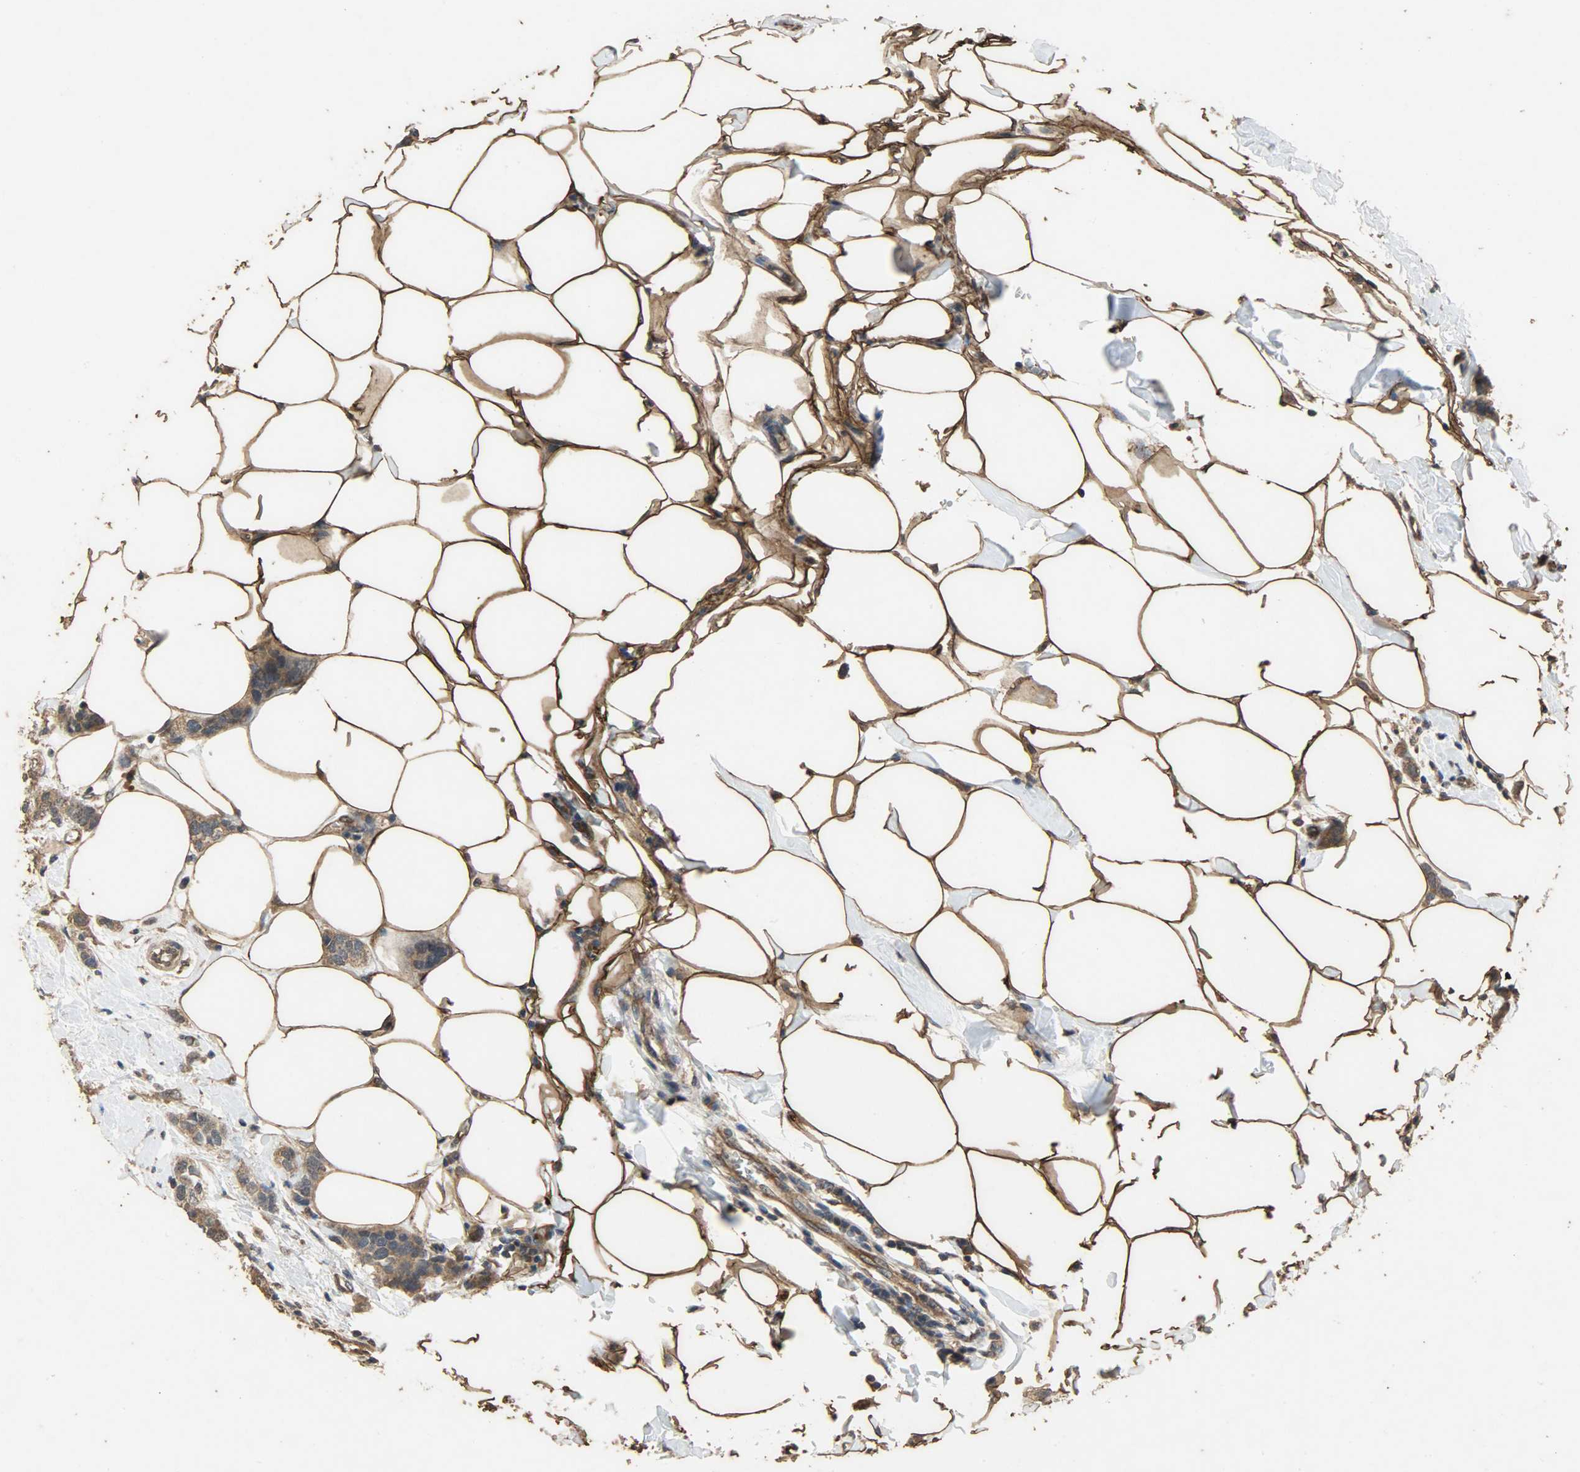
{"staining": {"intensity": "moderate", "quantity": ">75%", "location": "cytoplasmic/membranous"}, "tissue": "breast cancer", "cell_type": "Tumor cells", "image_type": "cancer", "snomed": [{"axis": "morphology", "description": "Normal tissue, NOS"}, {"axis": "morphology", "description": "Duct carcinoma"}, {"axis": "topography", "description": "Breast"}], "caption": "This histopathology image demonstrates breast cancer (invasive ductal carcinoma) stained with IHC to label a protein in brown. The cytoplasmic/membranous of tumor cells show moderate positivity for the protein. Nuclei are counter-stained blue.", "gene": "CDKN2C", "patient": {"sex": "female", "age": 50}}